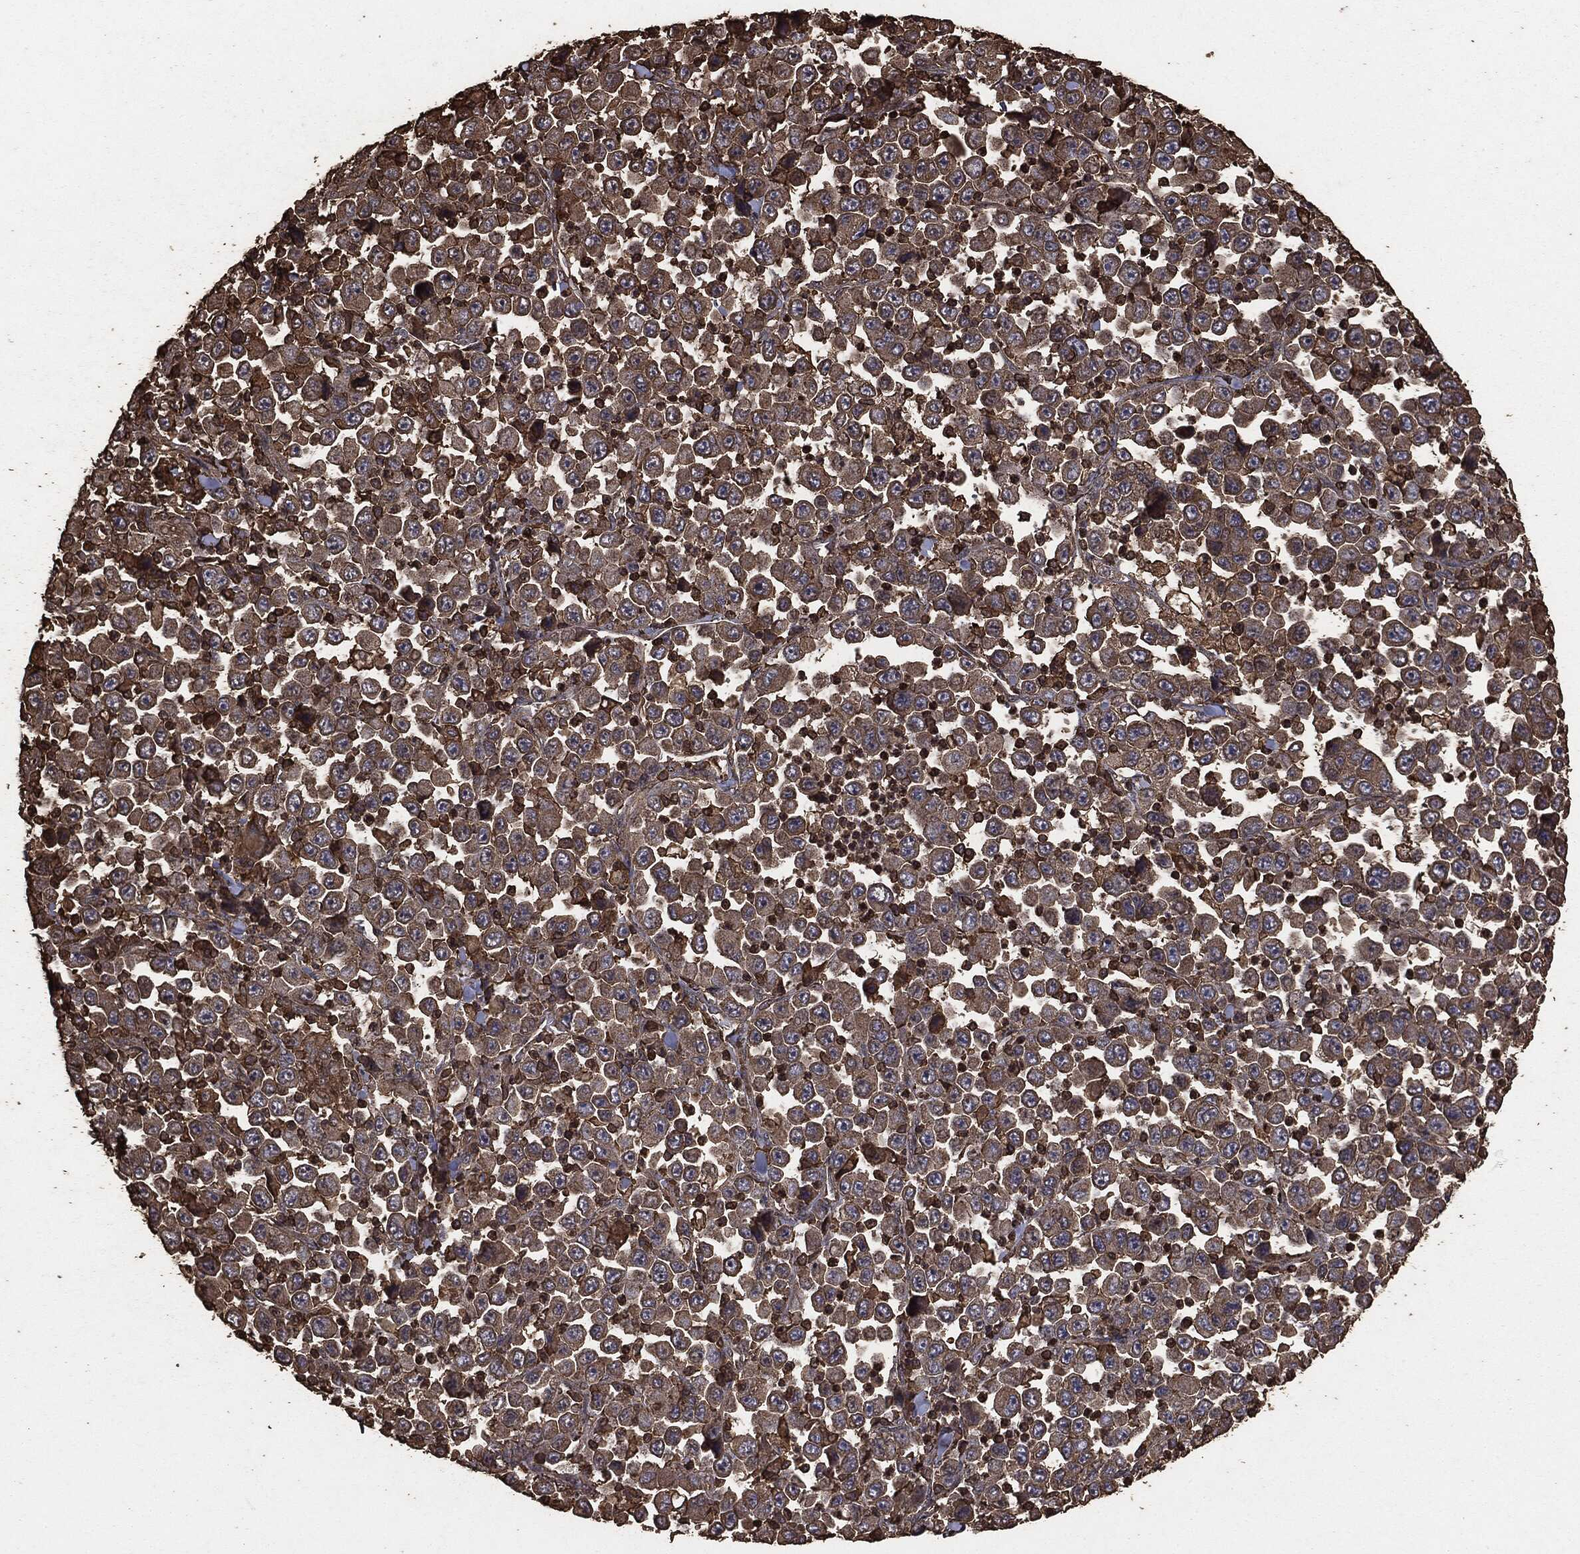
{"staining": {"intensity": "moderate", "quantity": ">75%", "location": "cytoplasmic/membranous"}, "tissue": "stomach cancer", "cell_type": "Tumor cells", "image_type": "cancer", "snomed": [{"axis": "morphology", "description": "Normal tissue, NOS"}, {"axis": "morphology", "description": "Adenocarcinoma, NOS"}, {"axis": "topography", "description": "Stomach, upper"}, {"axis": "topography", "description": "Stomach"}], "caption": "Moderate cytoplasmic/membranous expression for a protein is present in about >75% of tumor cells of stomach cancer (adenocarcinoma) using IHC.", "gene": "MTOR", "patient": {"sex": "male", "age": 59}}